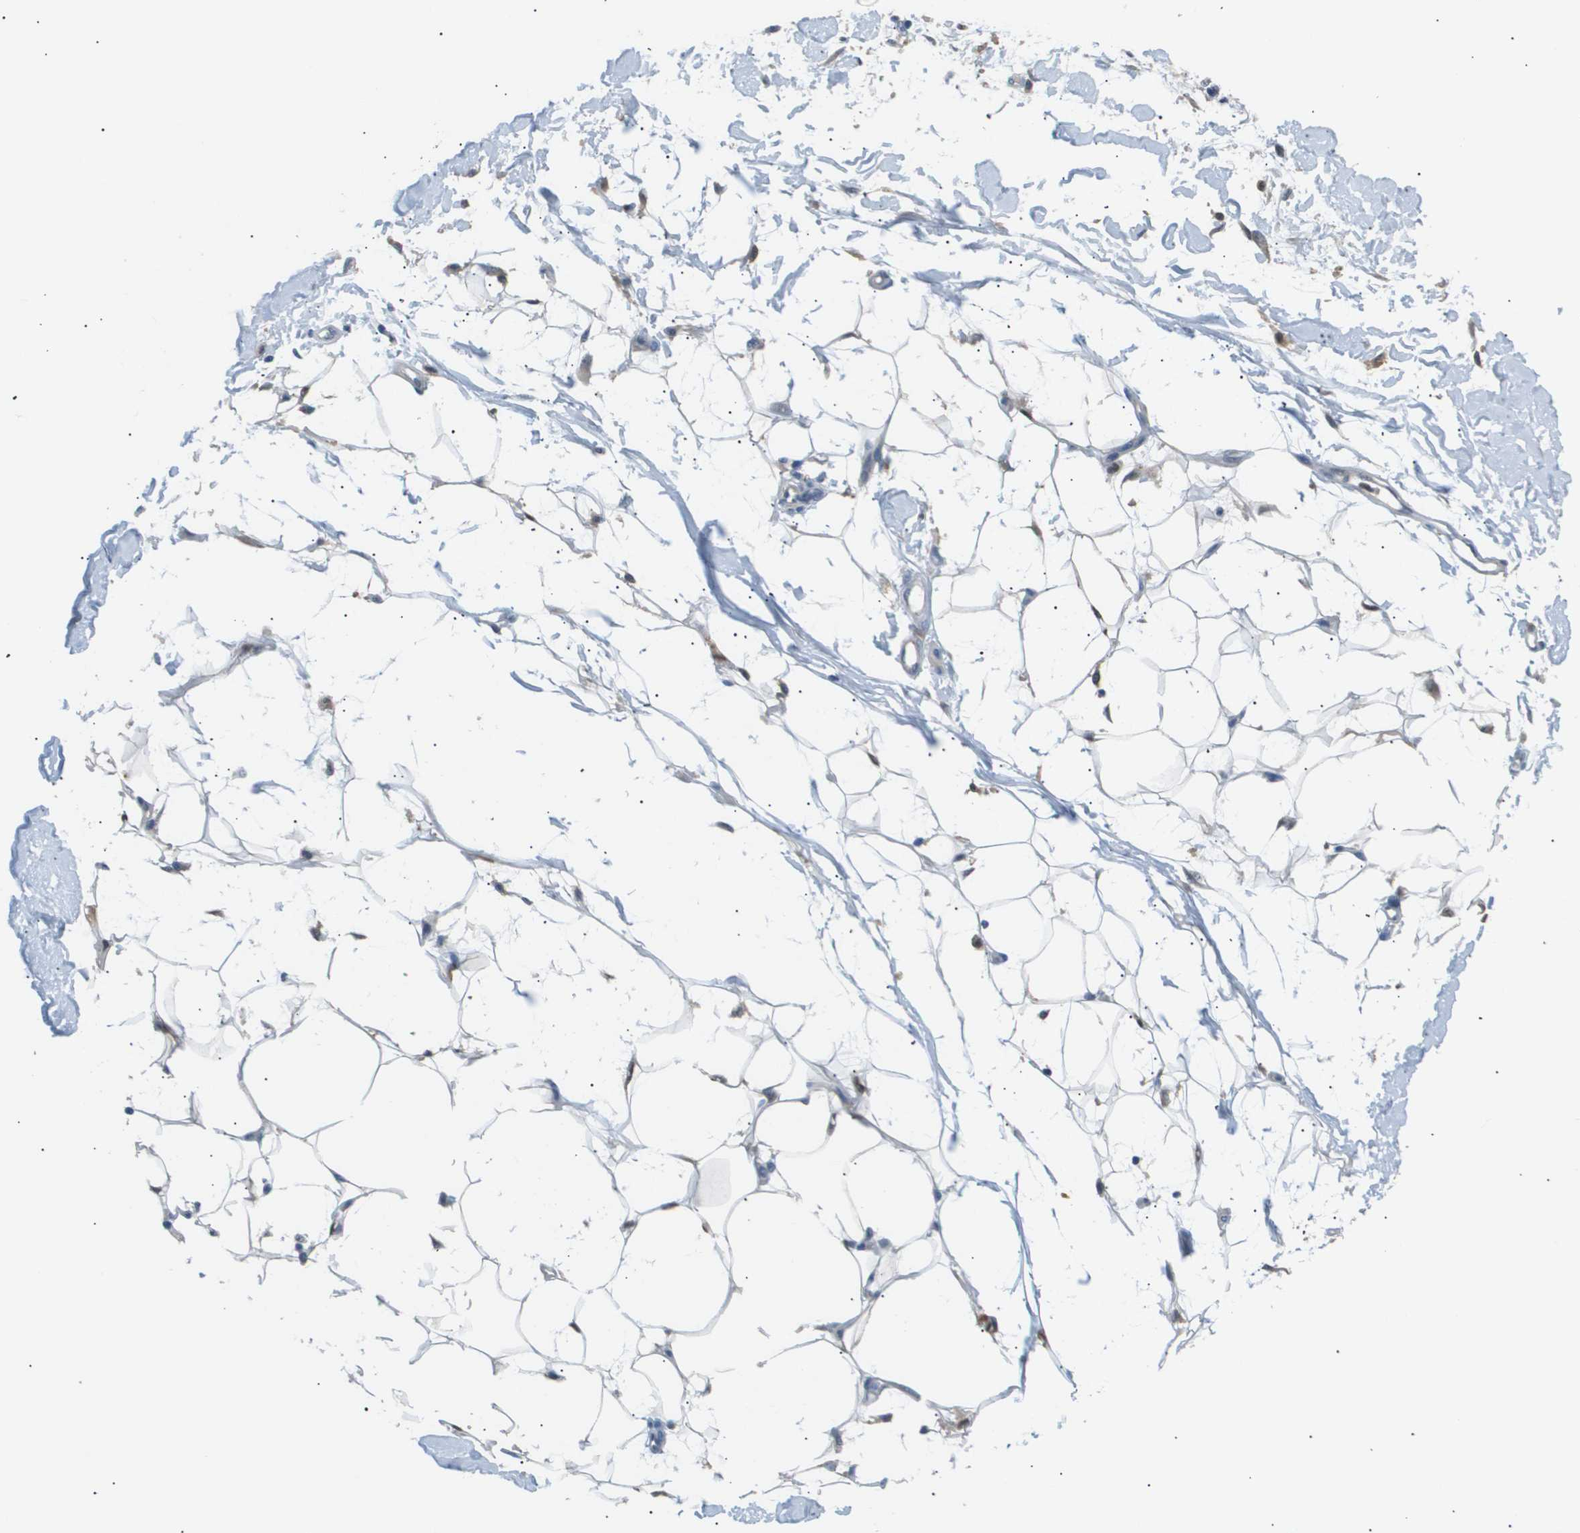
{"staining": {"intensity": "weak", "quantity": ">75%", "location": "cytoplasmic/membranous,nuclear"}, "tissue": "adipose tissue", "cell_type": "Adipocytes", "image_type": "normal", "snomed": [{"axis": "morphology", "description": "Normal tissue, NOS"}, {"axis": "morphology", "description": "Squamous cell carcinoma, NOS"}, {"axis": "topography", "description": "Skin"}, {"axis": "topography", "description": "Peripheral nerve tissue"}], "caption": "Human adipose tissue stained with a brown dye exhibits weak cytoplasmic/membranous,nuclear positive positivity in approximately >75% of adipocytes.", "gene": "AKR1A1", "patient": {"sex": "male", "age": 83}}